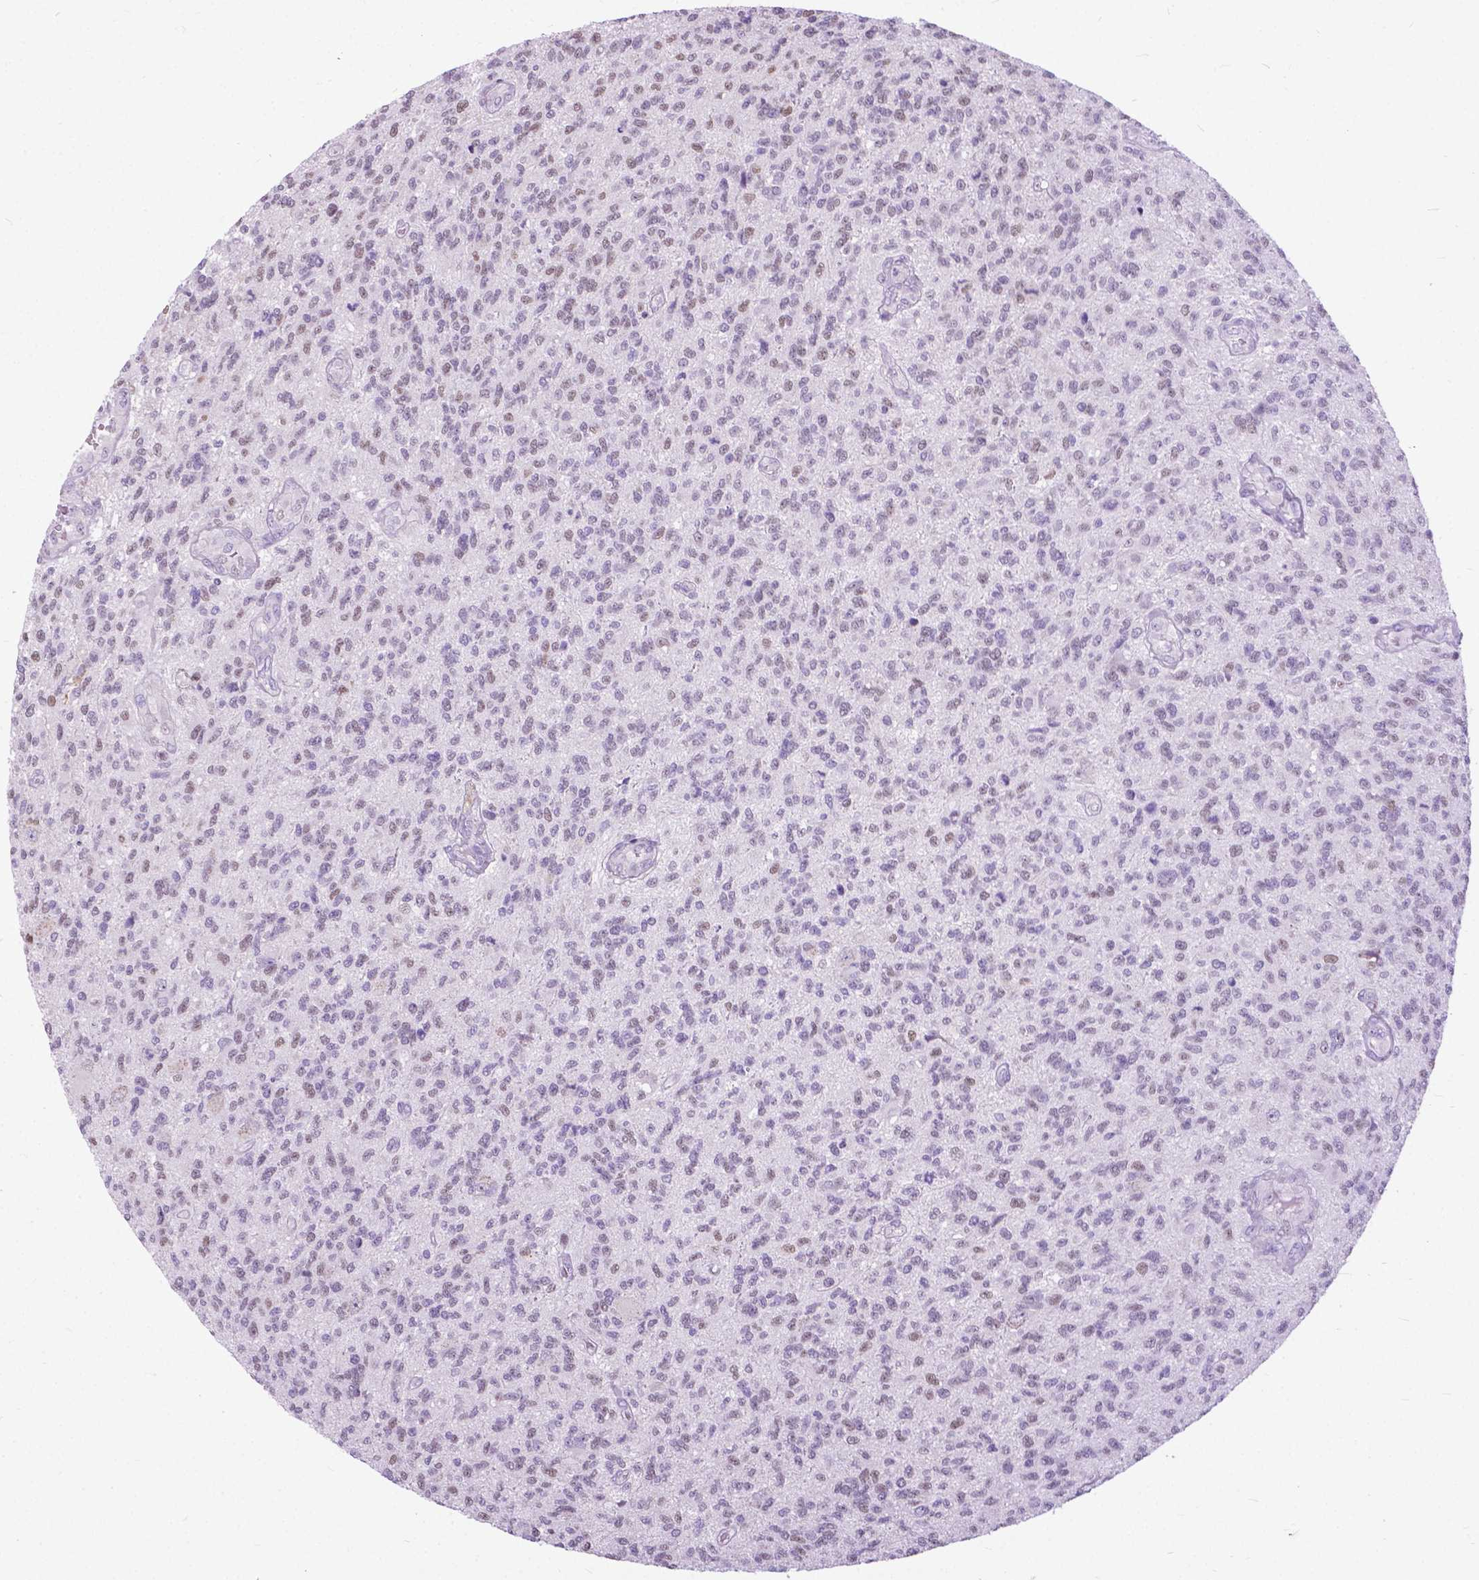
{"staining": {"intensity": "weak", "quantity": "25%-75%", "location": "nuclear"}, "tissue": "glioma", "cell_type": "Tumor cells", "image_type": "cancer", "snomed": [{"axis": "morphology", "description": "Glioma, malignant, High grade"}, {"axis": "topography", "description": "Brain"}], "caption": "This is an image of immunohistochemistry staining of glioma, which shows weak staining in the nuclear of tumor cells.", "gene": "APCDD1L", "patient": {"sex": "male", "age": 56}}